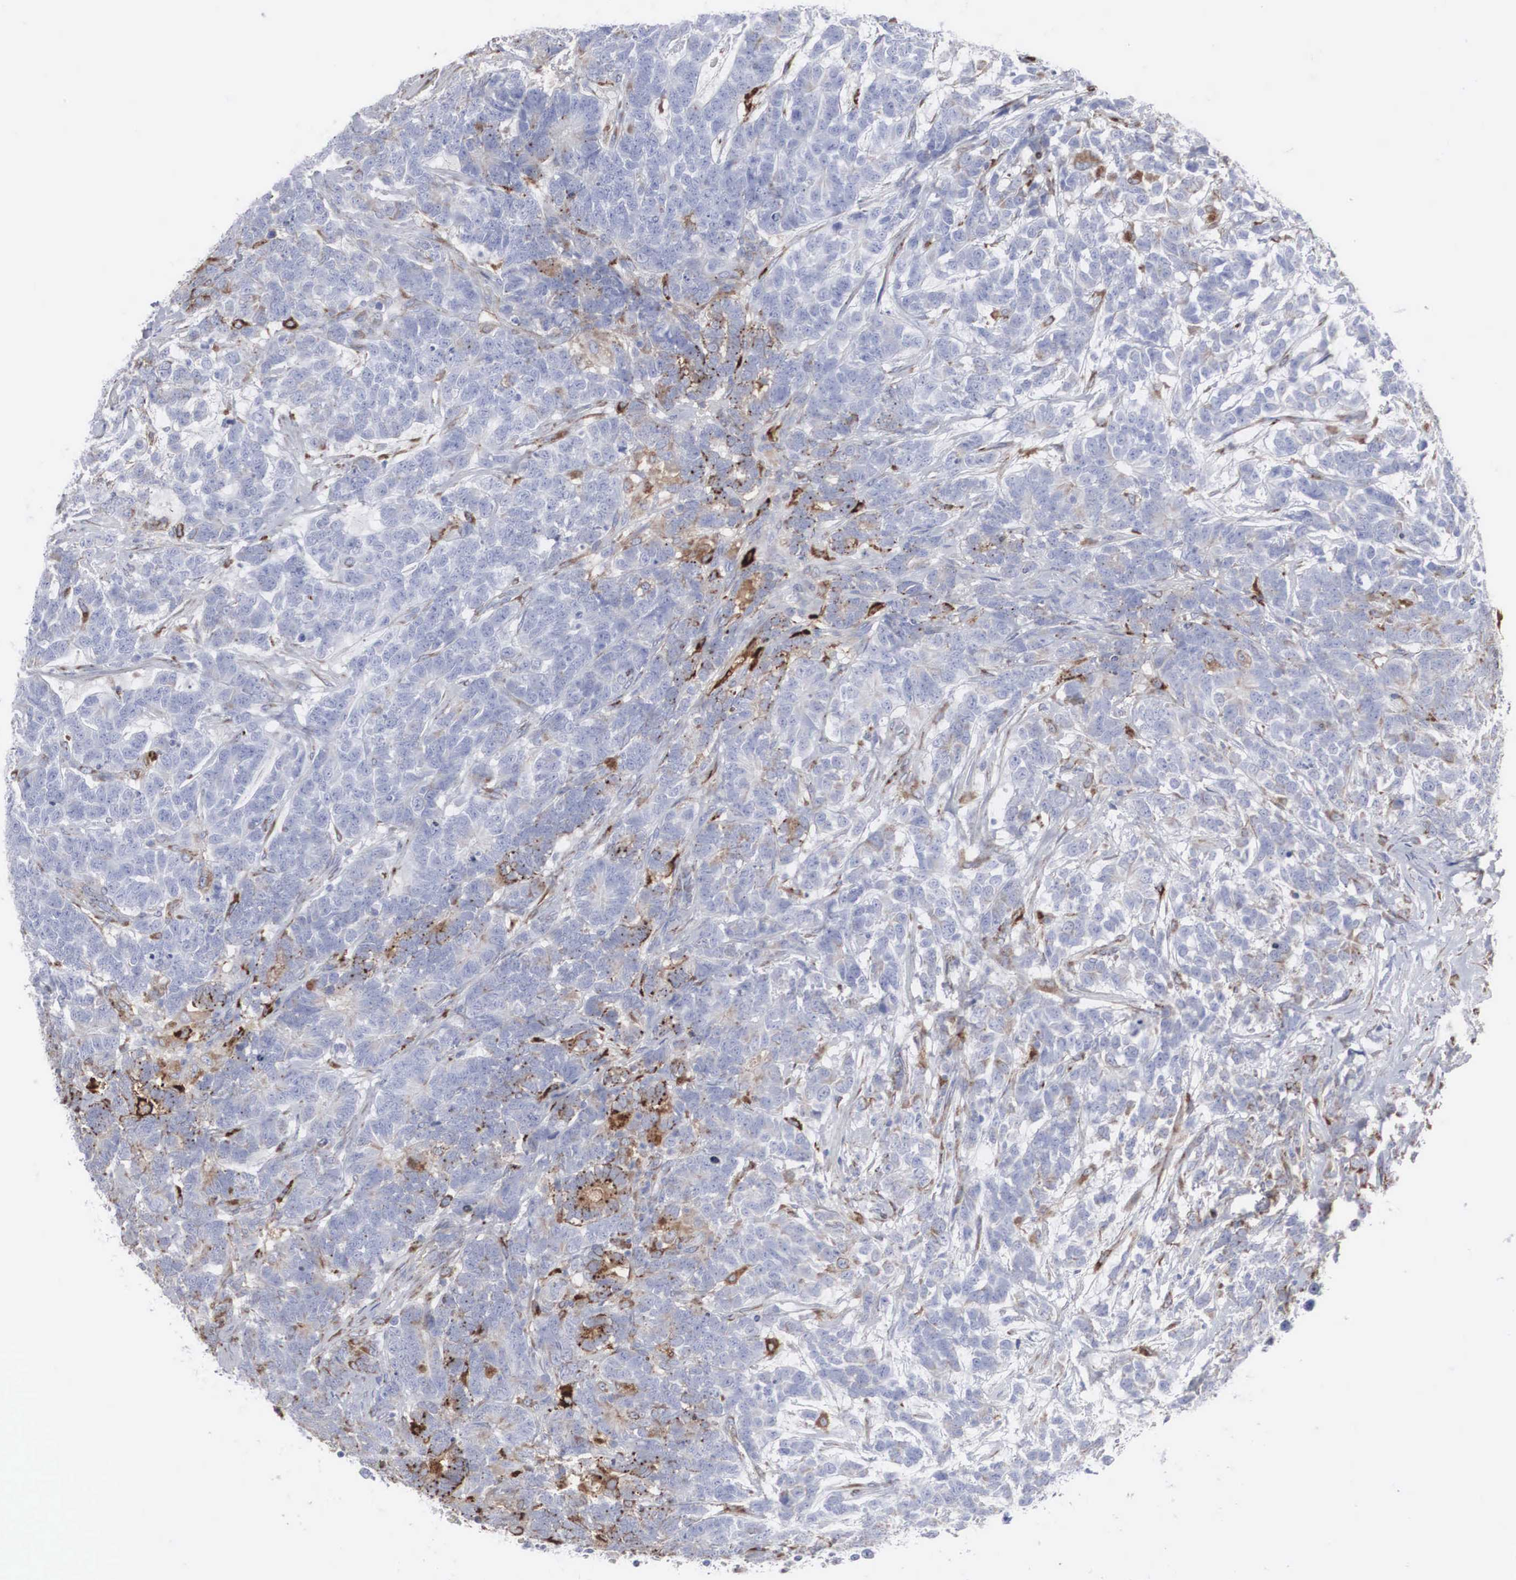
{"staining": {"intensity": "moderate", "quantity": "25%-75%", "location": "cytoplasmic/membranous"}, "tissue": "testis cancer", "cell_type": "Tumor cells", "image_type": "cancer", "snomed": [{"axis": "morphology", "description": "Carcinoma, Embryonal, NOS"}, {"axis": "topography", "description": "Testis"}], "caption": "Protein expression analysis of testis cancer (embryonal carcinoma) displays moderate cytoplasmic/membranous positivity in about 25%-75% of tumor cells. Immunohistochemistry stains the protein of interest in brown and the nuclei are stained blue.", "gene": "LGALS3BP", "patient": {"sex": "male", "age": 26}}